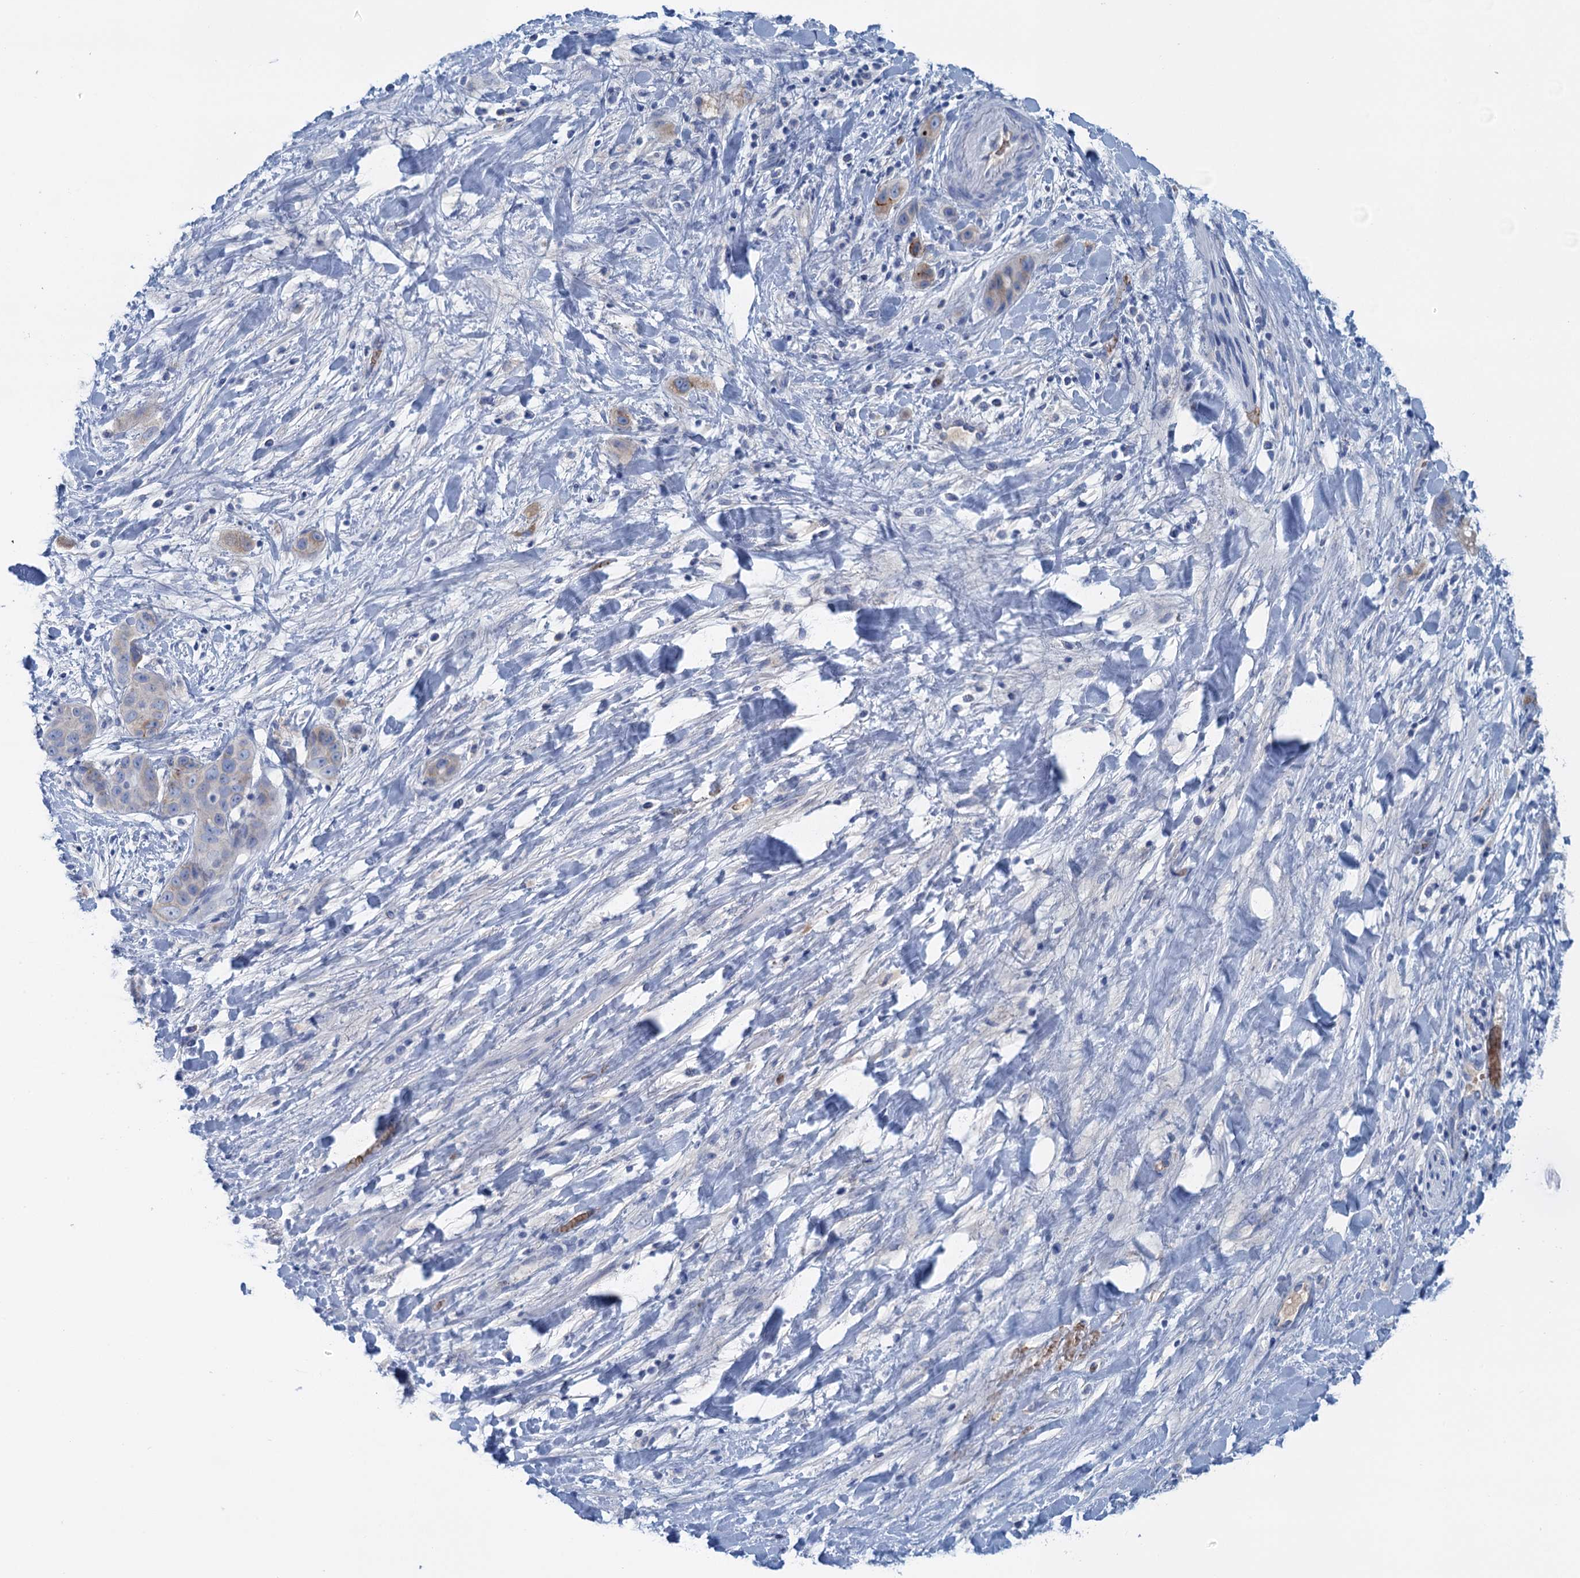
{"staining": {"intensity": "weak", "quantity": "<25%", "location": "cytoplasmic/membranous"}, "tissue": "liver cancer", "cell_type": "Tumor cells", "image_type": "cancer", "snomed": [{"axis": "morphology", "description": "Cholangiocarcinoma"}, {"axis": "topography", "description": "Liver"}], "caption": "Protein analysis of liver cholangiocarcinoma exhibits no significant positivity in tumor cells.", "gene": "MYADML2", "patient": {"sex": "female", "age": 52}}